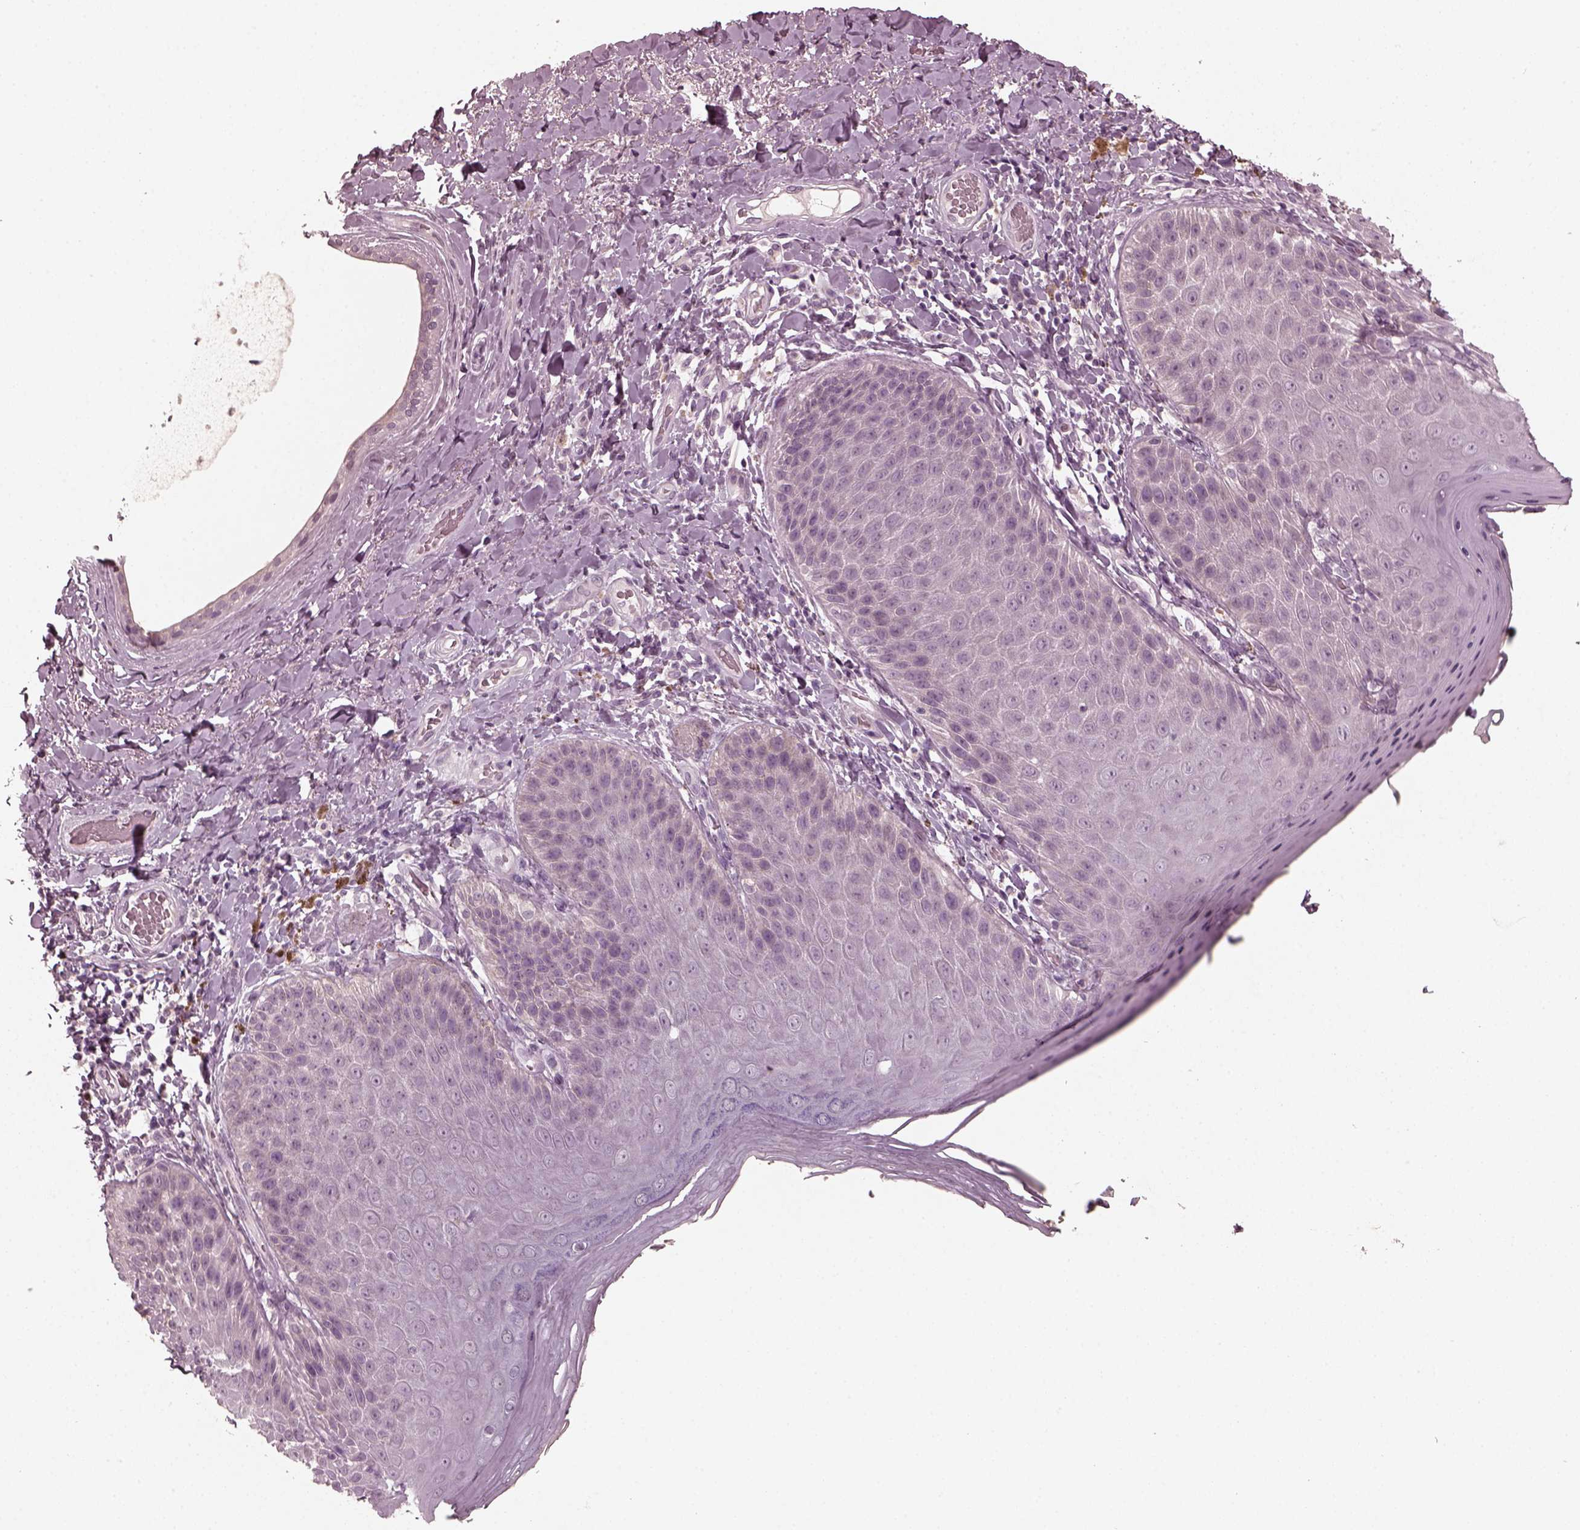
{"staining": {"intensity": "negative", "quantity": "none", "location": "none"}, "tissue": "skin", "cell_type": "Epidermal cells", "image_type": "normal", "snomed": [{"axis": "morphology", "description": "Normal tissue, NOS"}, {"axis": "topography", "description": "Anal"}], "caption": "Immunohistochemistry of unremarkable human skin demonstrates no positivity in epidermal cells.", "gene": "RCVRN", "patient": {"sex": "male", "age": 53}}